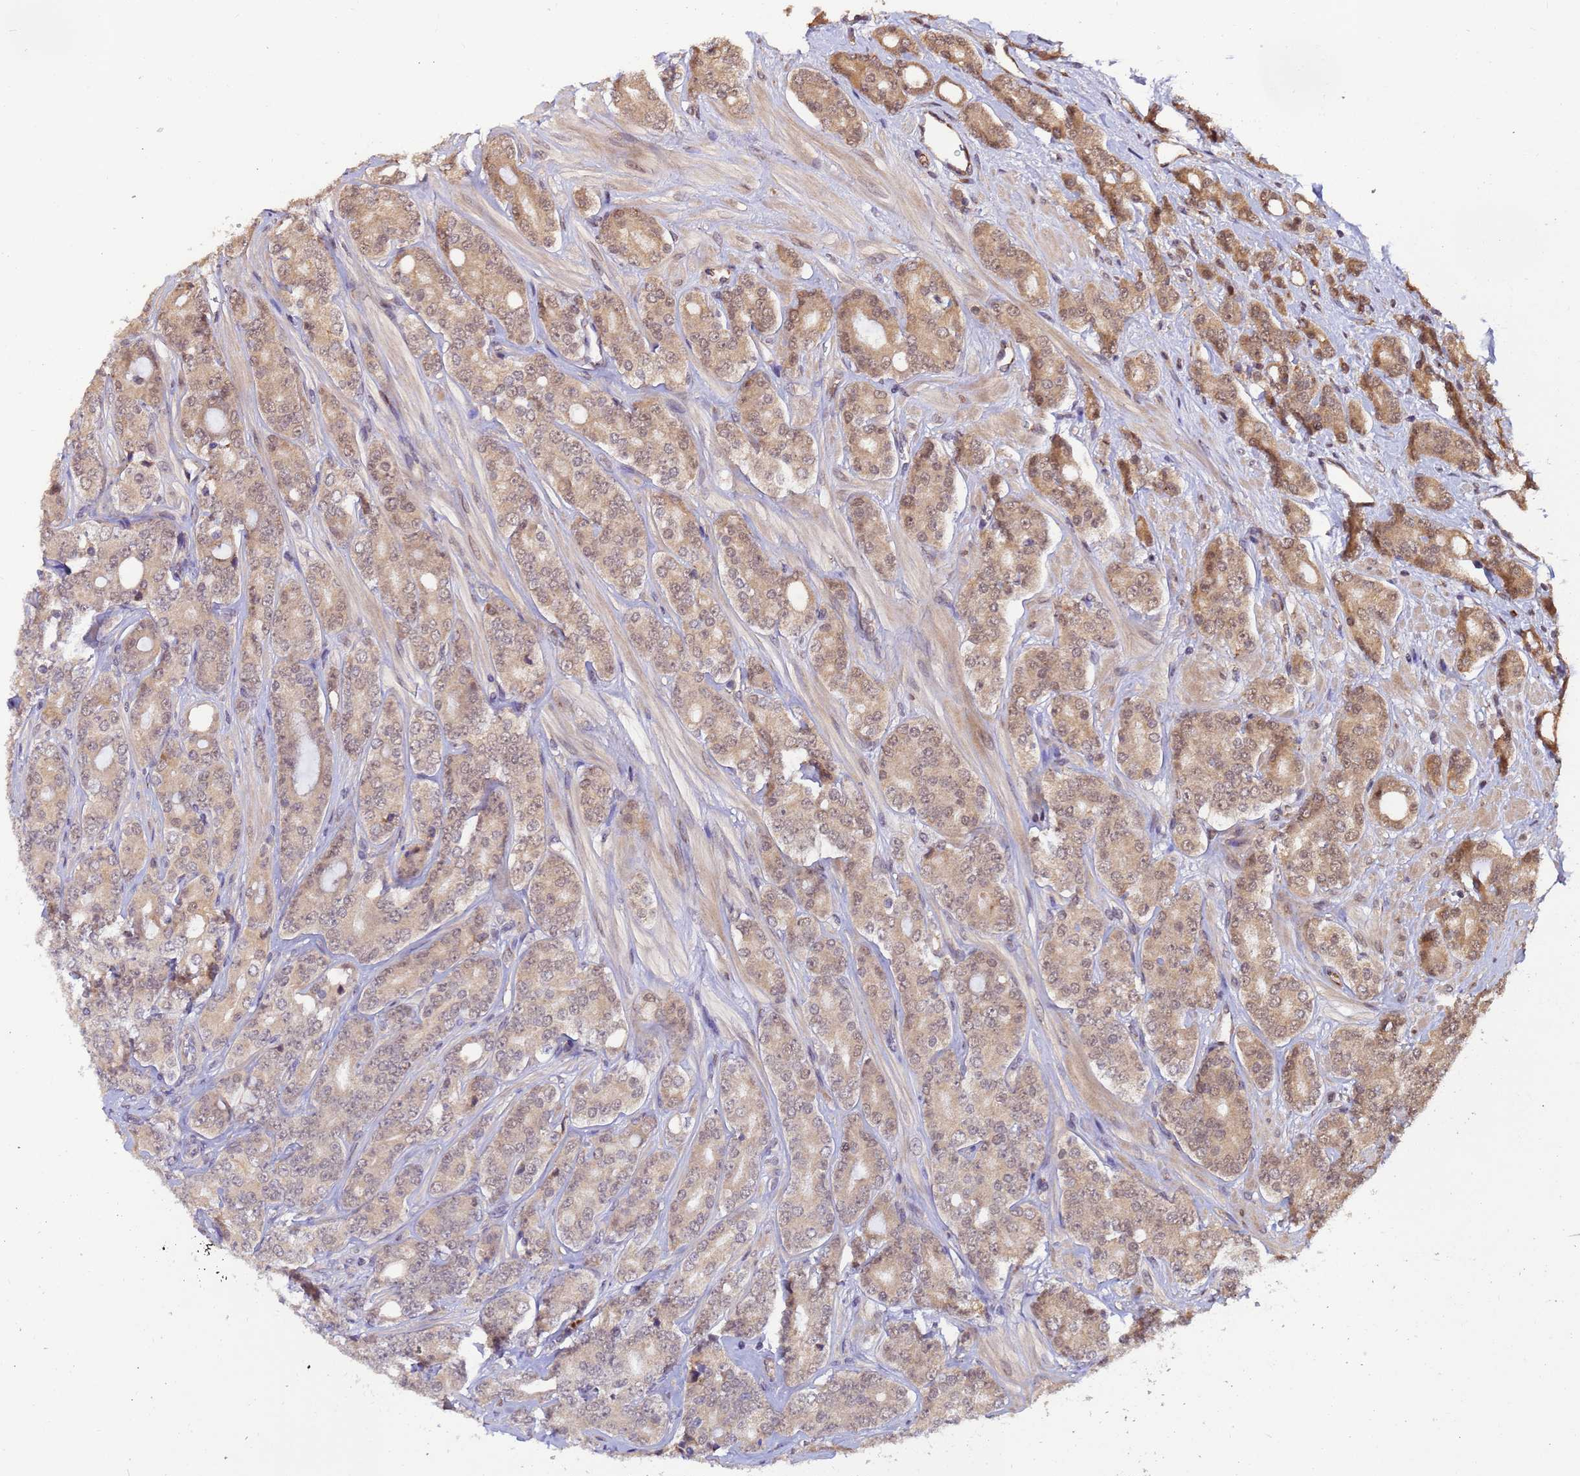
{"staining": {"intensity": "moderate", "quantity": "25%-75%", "location": "cytoplasmic/membranous,nuclear"}, "tissue": "prostate cancer", "cell_type": "Tumor cells", "image_type": "cancer", "snomed": [{"axis": "morphology", "description": "Adenocarcinoma, High grade"}, {"axis": "topography", "description": "Prostate"}], "caption": "Protein expression analysis of high-grade adenocarcinoma (prostate) reveals moderate cytoplasmic/membranous and nuclear expression in about 25%-75% of tumor cells.", "gene": "ZNF619", "patient": {"sex": "male", "age": 62}}